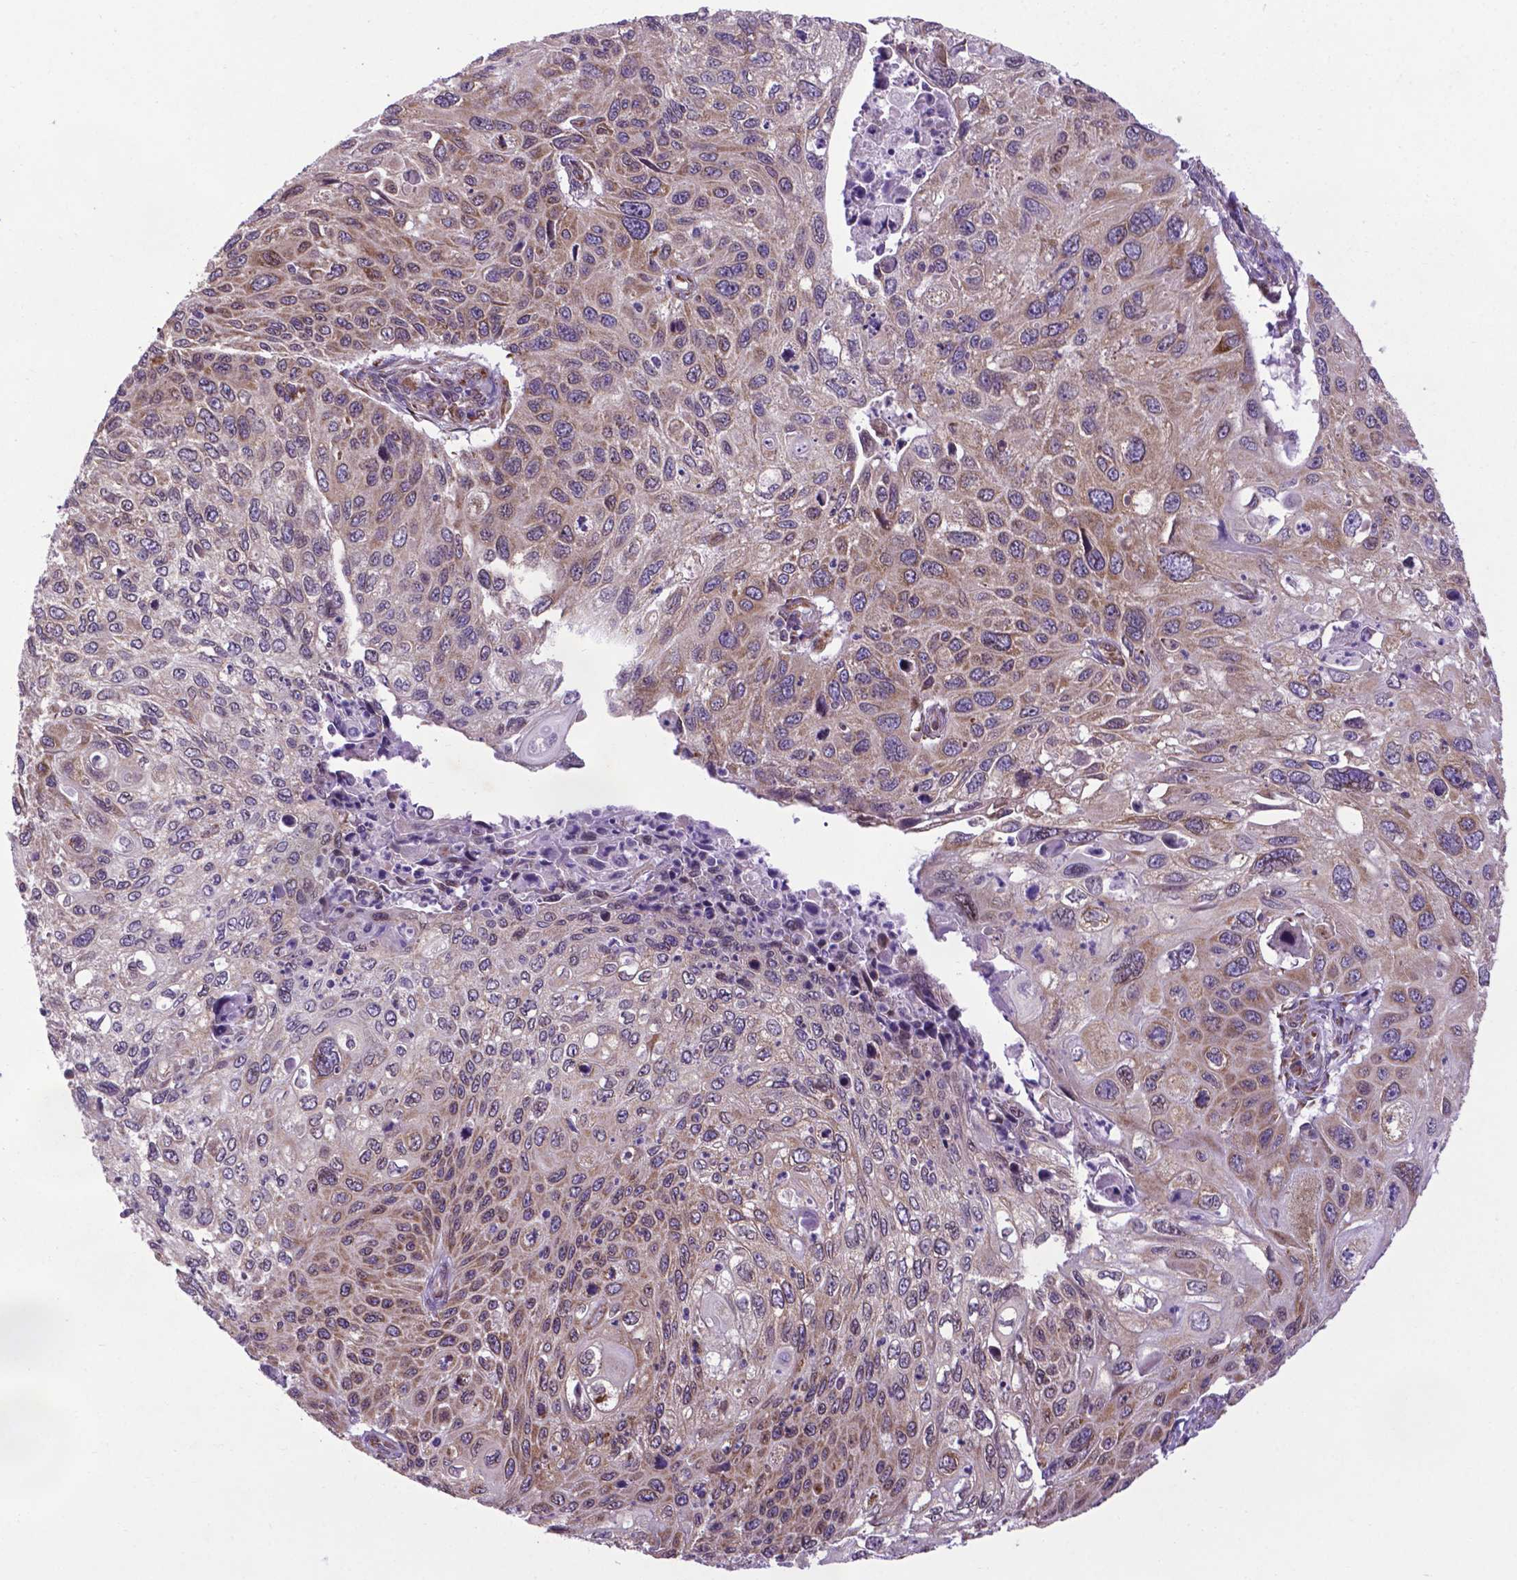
{"staining": {"intensity": "moderate", "quantity": "<25%", "location": "cytoplasmic/membranous"}, "tissue": "cervical cancer", "cell_type": "Tumor cells", "image_type": "cancer", "snomed": [{"axis": "morphology", "description": "Squamous cell carcinoma, NOS"}, {"axis": "topography", "description": "Cervix"}], "caption": "Moderate cytoplasmic/membranous expression for a protein is seen in about <25% of tumor cells of cervical cancer using IHC.", "gene": "WDR83OS", "patient": {"sex": "female", "age": 70}}